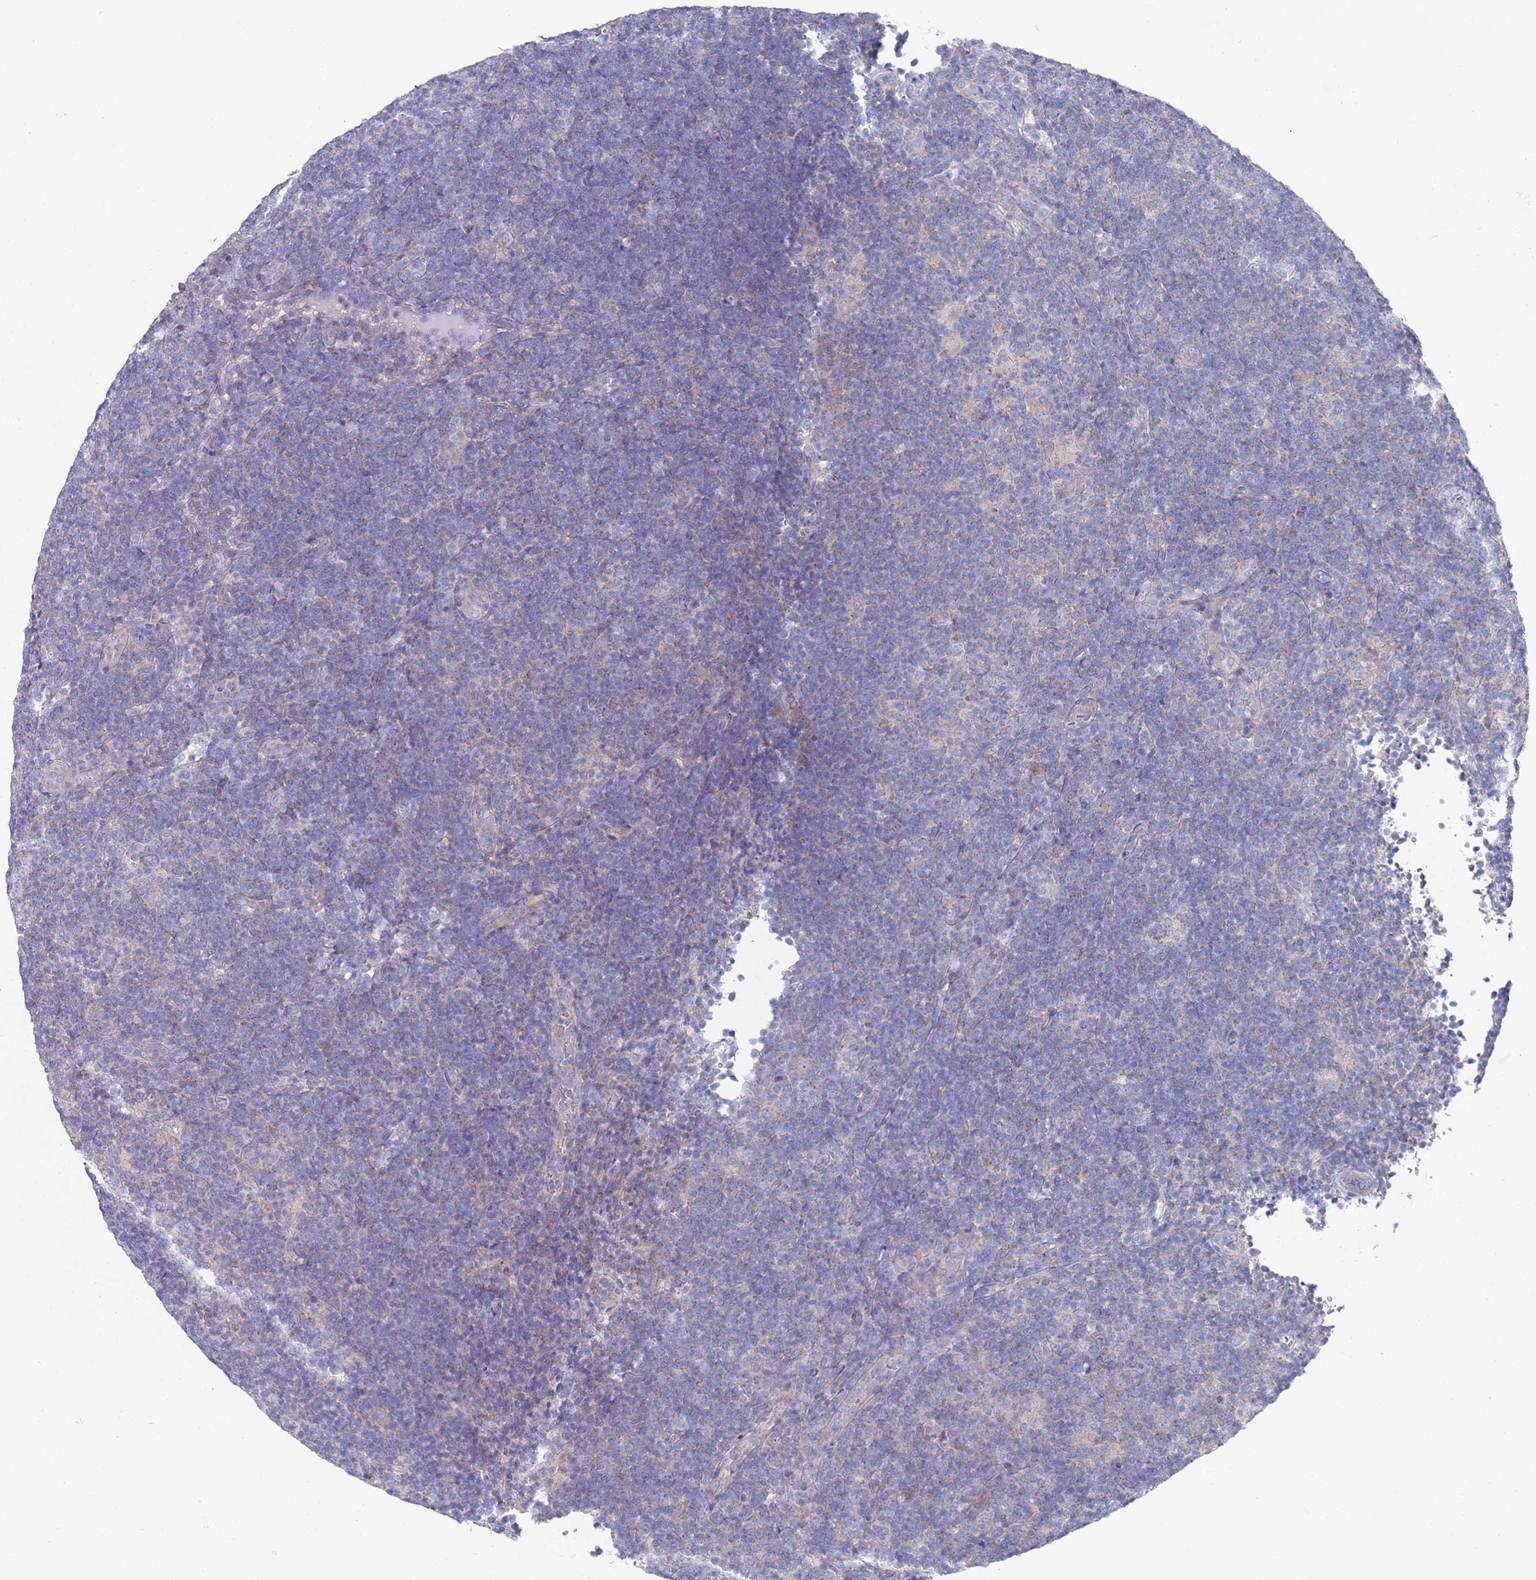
{"staining": {"intensity": "negative", "quantity": "none", "location": "none"}, "tissue": "lymphoma", "cell_type": "Tumor cells", "image_type": "cancer", "snomed": [{"axis": "morphology", "description": "Hodgkin's disease, NOS"}, {"axis": "topography", "description": "Lymph node"}], "caption": "High magnification brightfield microscopy of lymphoma stained with DAB (3,3'-diaminobenzidine) (brown) and counterstained with hematoxylin (blue): tumor cells show no significant expression.", "gene": "NPEPPS", "patient": {"sex": "female", "age": 57}}